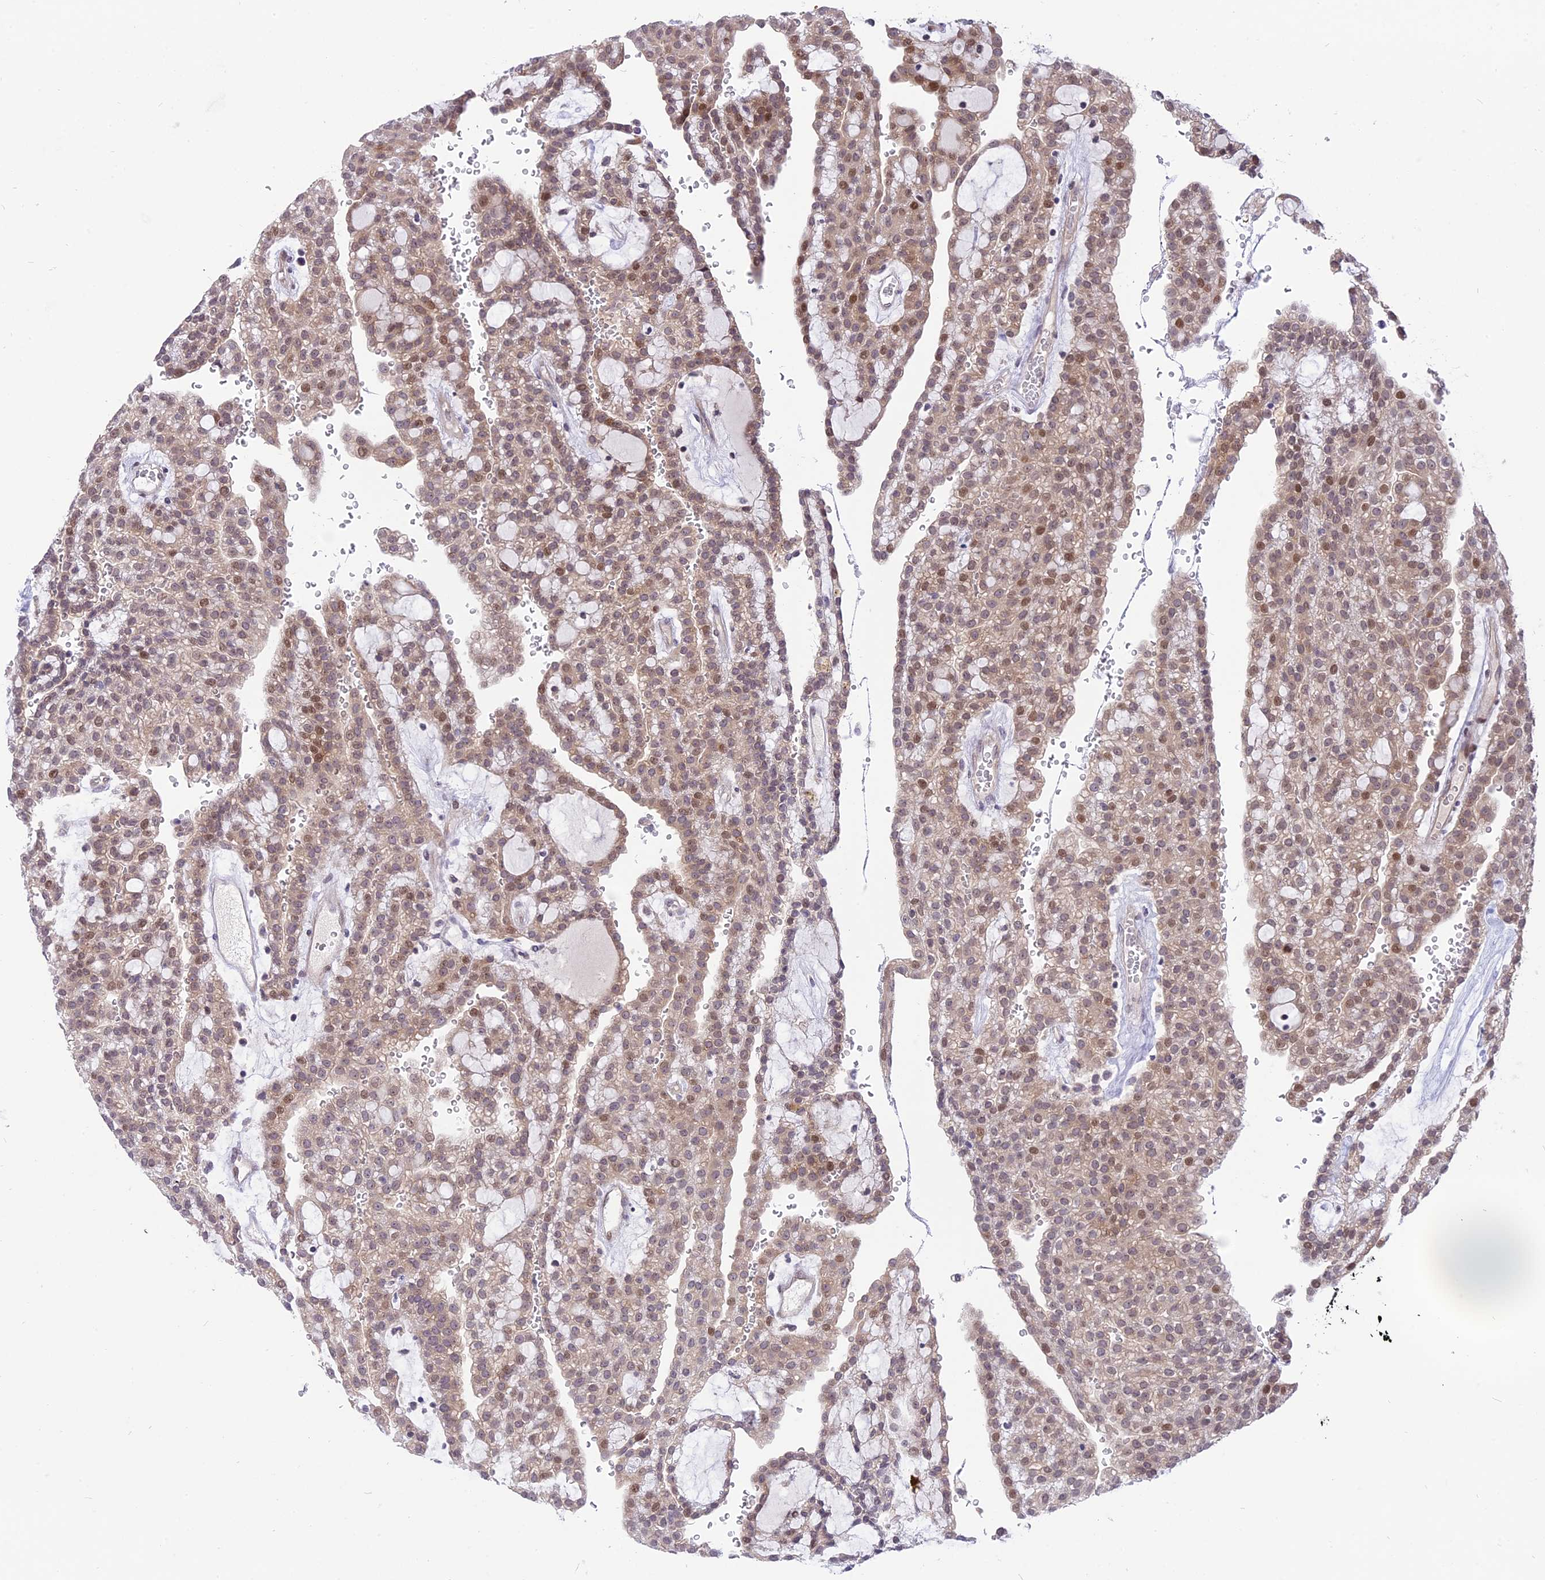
{"staining": {"intensity": "weak", "quantity": "25%-75%", "location": "cytoplasmic/membranous,nuclear"}, "tissue": "renal cancer", "cell_type": "Tumor cells", "image_type": "cancer", "snomed": [{"axis": "morphology", "description": "Adenocarcinoma, NOS"}, {"axis": "topography", "description": "Kidney"}], "caption": "A brown stain shows weak cytoplasmic/membranous and nuclear positivity of a protein in human renal adenocarcinoma tumor cells.", "gene": "ZNF837", "patient": {"sex": "male", "age": 63}}